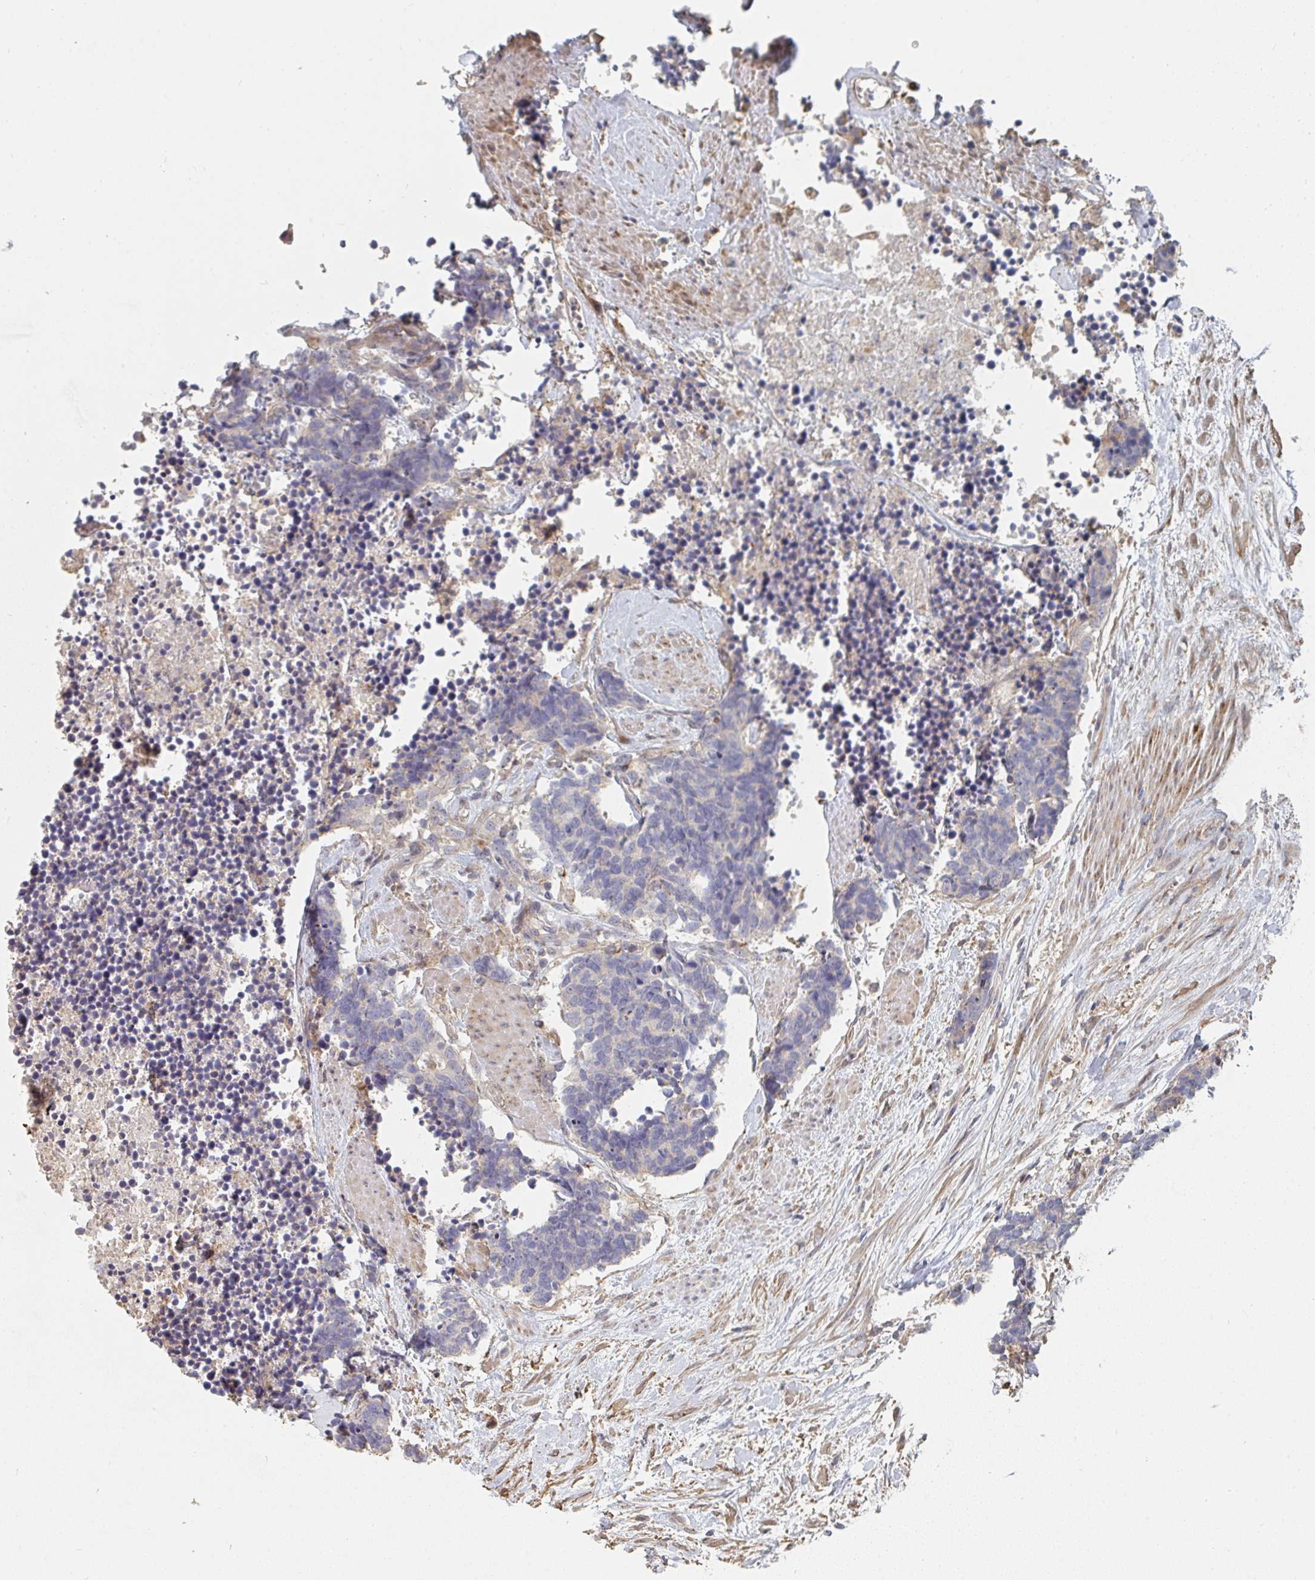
{"staining": {"intensity": "negative", "quantity": "none", "location": "none"}, "tissue": "carcinoid", "cell_type": "Tumor cells", "image_type": "cancer", "snomed": [{"axis": "morphology", "description": "Carcinoma, NOS"}, {"axis": "morphology", "description": "Carcinoid, malignant, NOS"}, {"axis": "topography", "description": "Prostate"}], "caption": "A high-resolution histopathology image shows IHC staining of malignant carcinoid, which reveals no significant positivity in tumor cells.", "gene": "PTEN", "patient": {"sex": "male", "age": 57}}